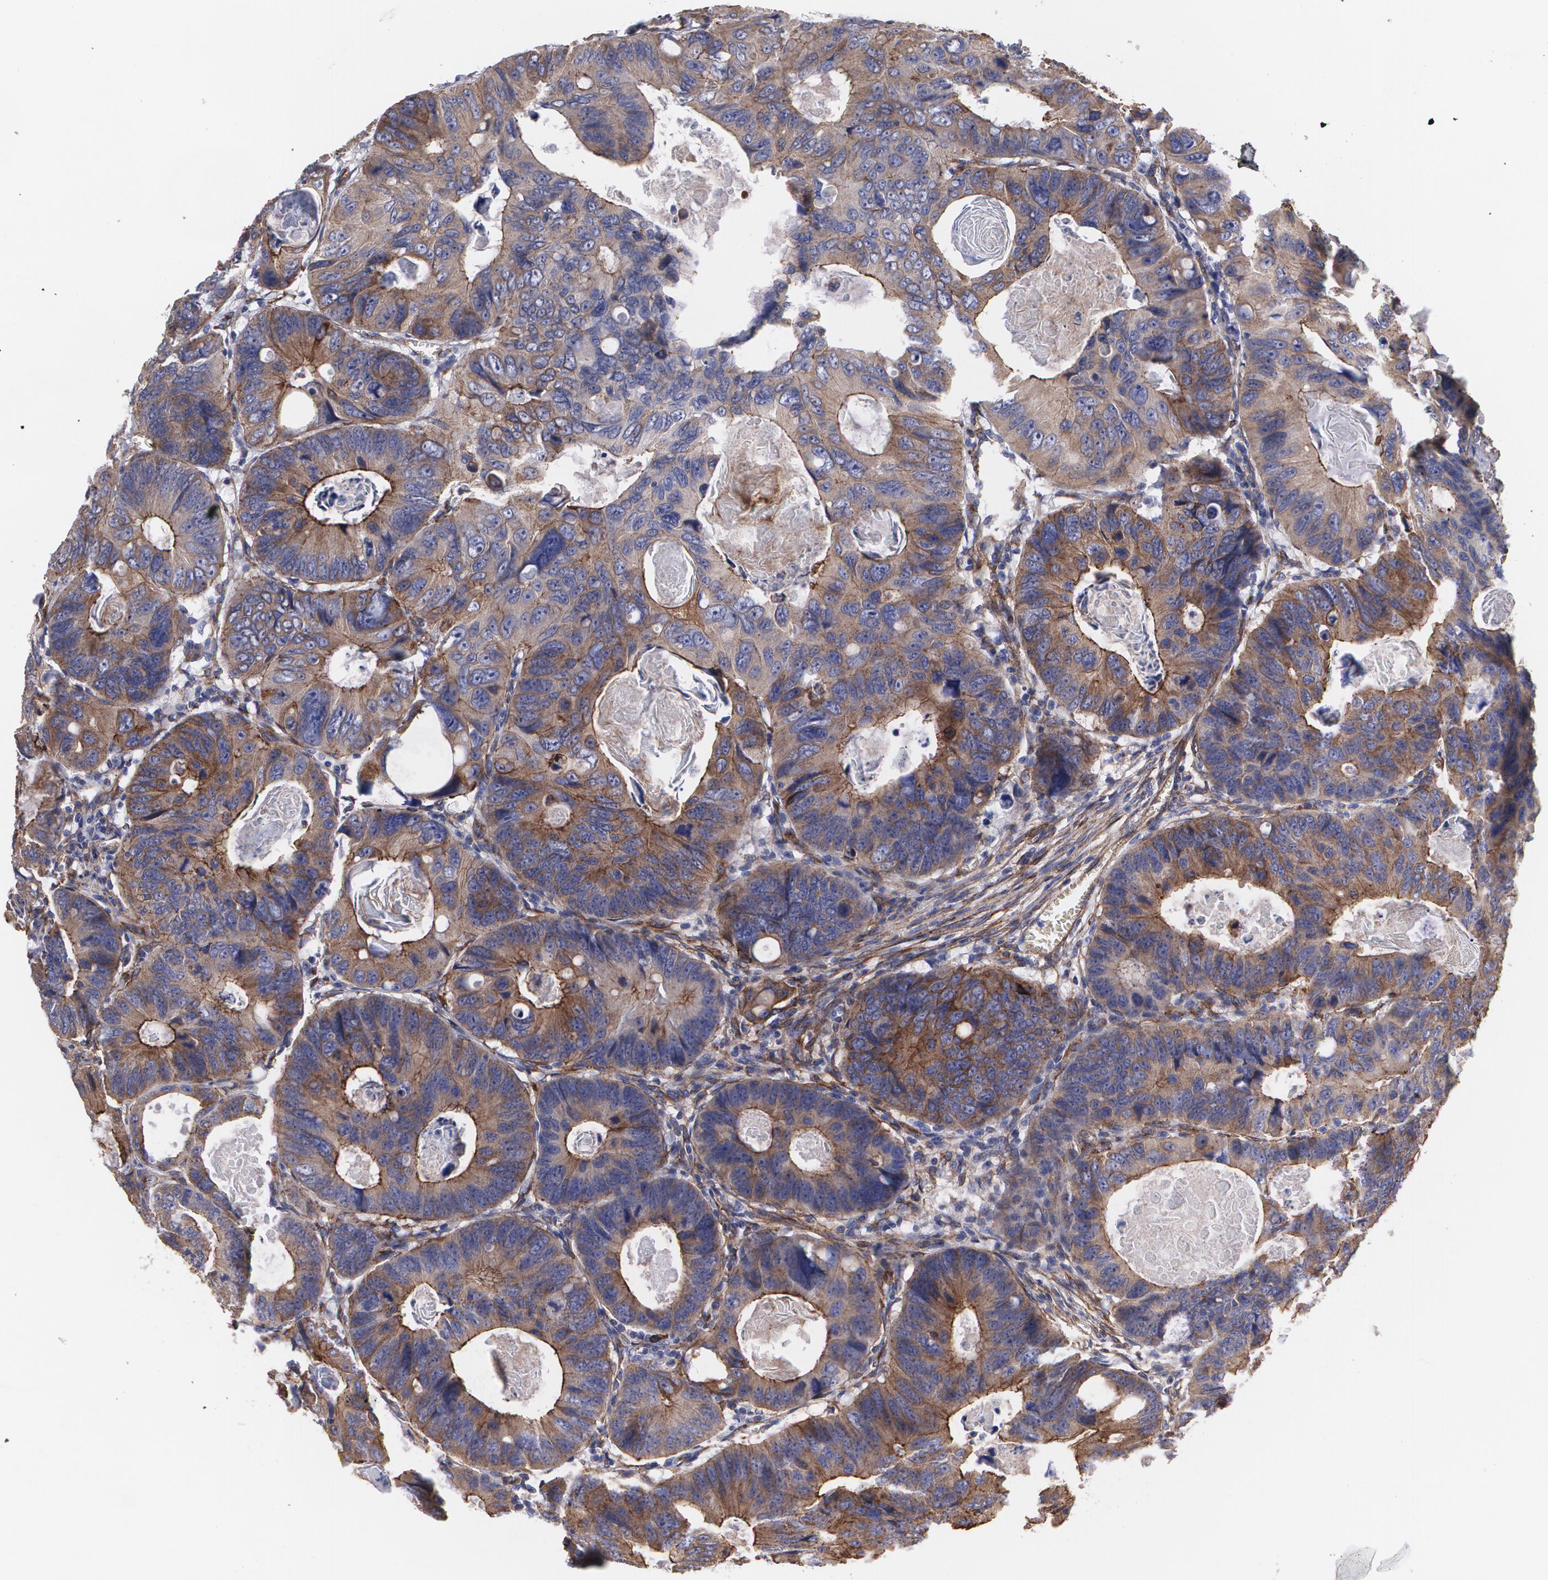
{"staining": {"intensity": "moderate", "quantity": ">75%", "location": "cytoplasmic/membranous"}, "tissue": "colorectal cancer", "cell_type": "Tumor cells", "image_type": "cancer", "snomed": [{"axis": "morphology", "description": "Adenocarcinoma, NOS"}, {"axis": "topography", "description": "Colon"}], "caption": "This micrograph displays immunohistochemistry staining of adenocarcinoma (colorectal), with medium moderate cytoplasmic/membranous staining in about >75% of tumor cells.", "gene": "TJP1", "patient": {"sex": "female", "age": 55}}